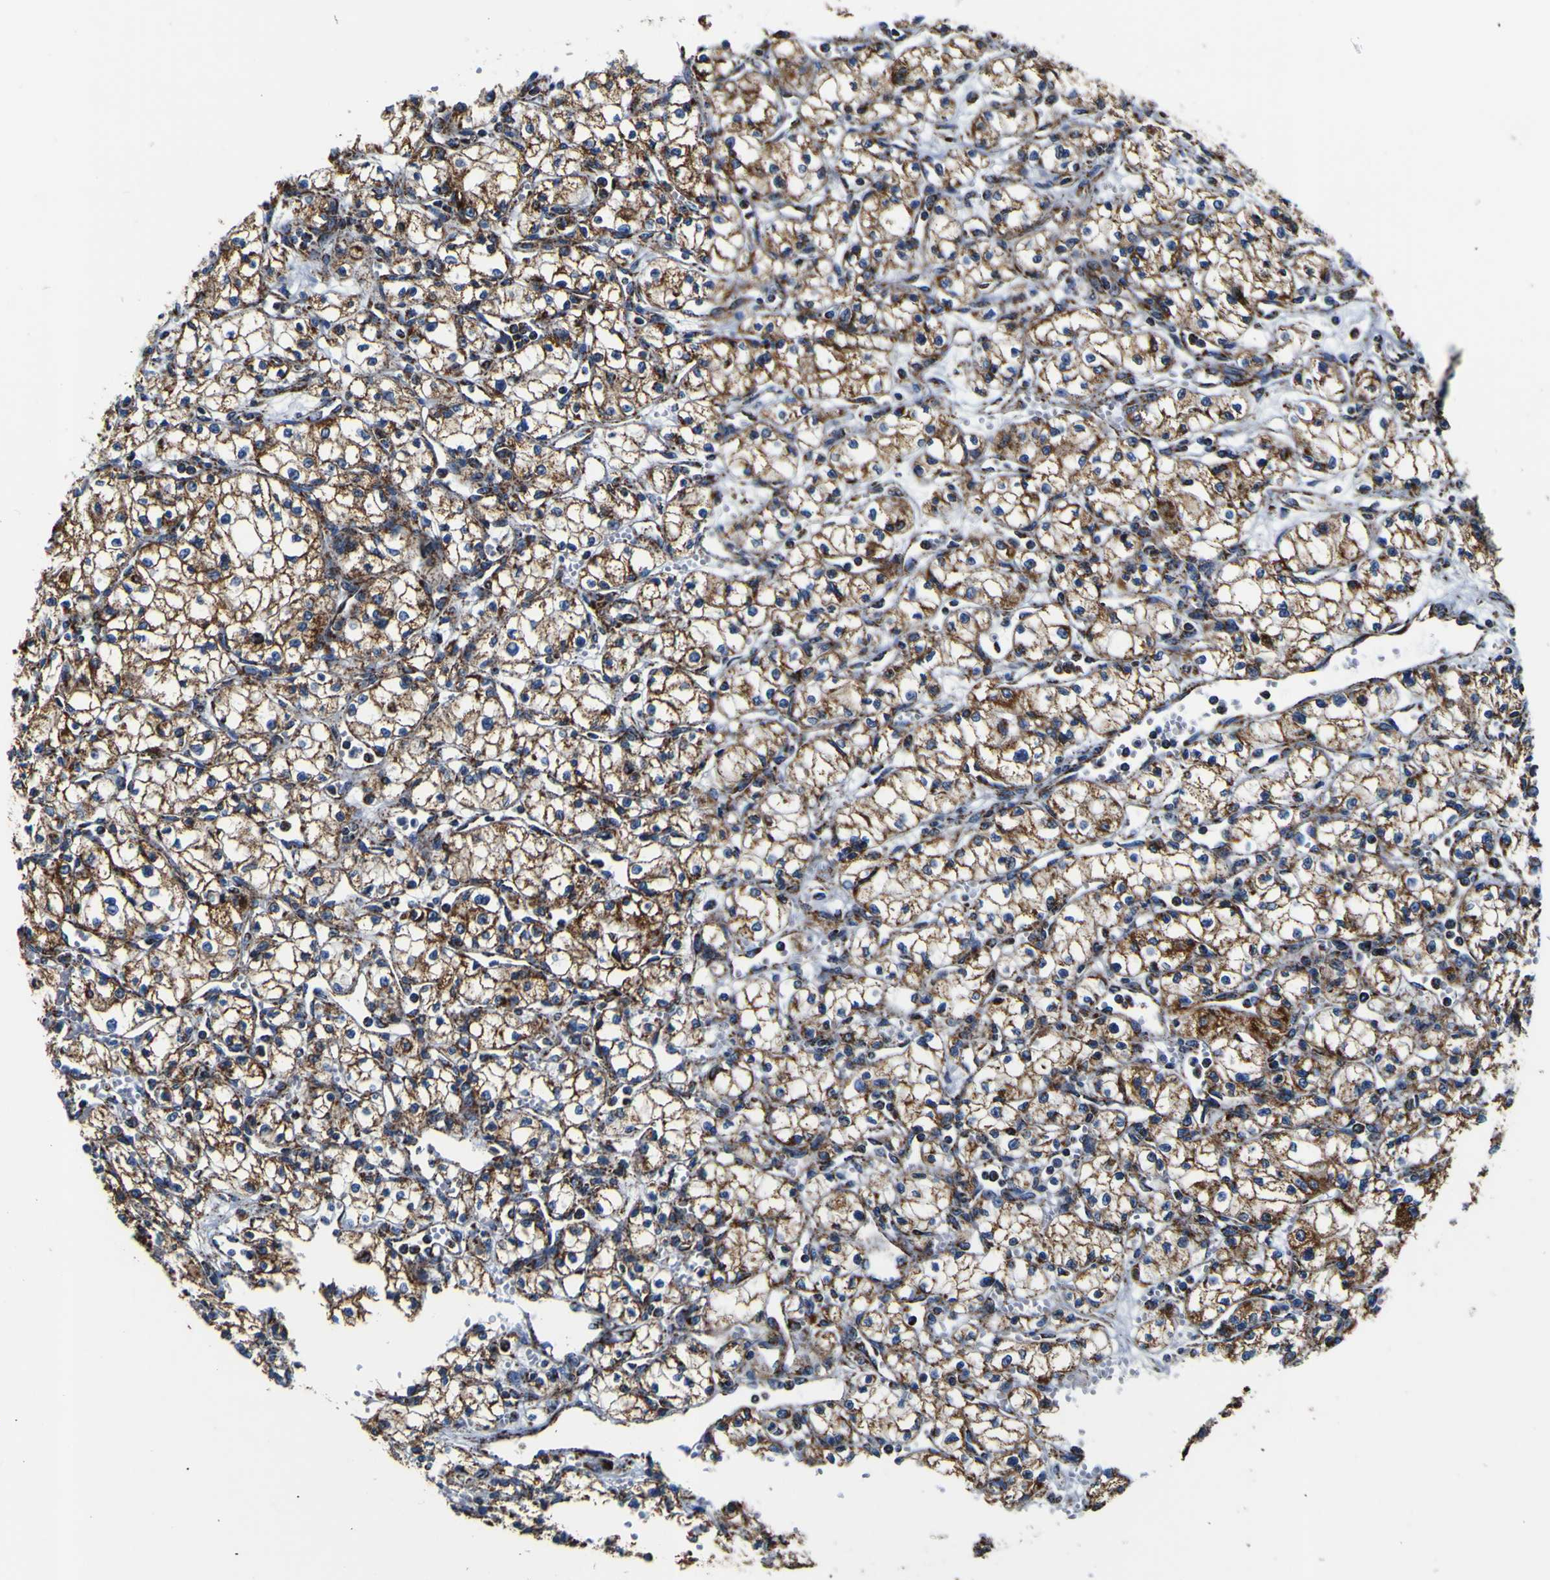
{"staining": {"intensity": "moderate", "quantity": ">75%", "location": "cytoplasmic/membranous"}, "tissue": "renal cancer", "cell_type": "Tumor cells", "image_type": "cancer", "snomed": [{"axis": "morphology", "description": "Normal tissue, NOS"}, {"axis": "morphology", "description": "Adenocarcinoma, NOS"}, {"axis": "topography", "description": "Kidney"}], "caption": "Renal cancer (adenocarcinoma) was stained to show a protein in brown. There is medium levels of moderate cytoplasmic/membranous positivity in approximately >75% of tumor cells. Using DAB (brown) and hematoxylin (blue) stains, captured at high magnification using brightfield microscopy.", "gene": "PTRH2", "patient": {"sex": "male", "age": 59}}